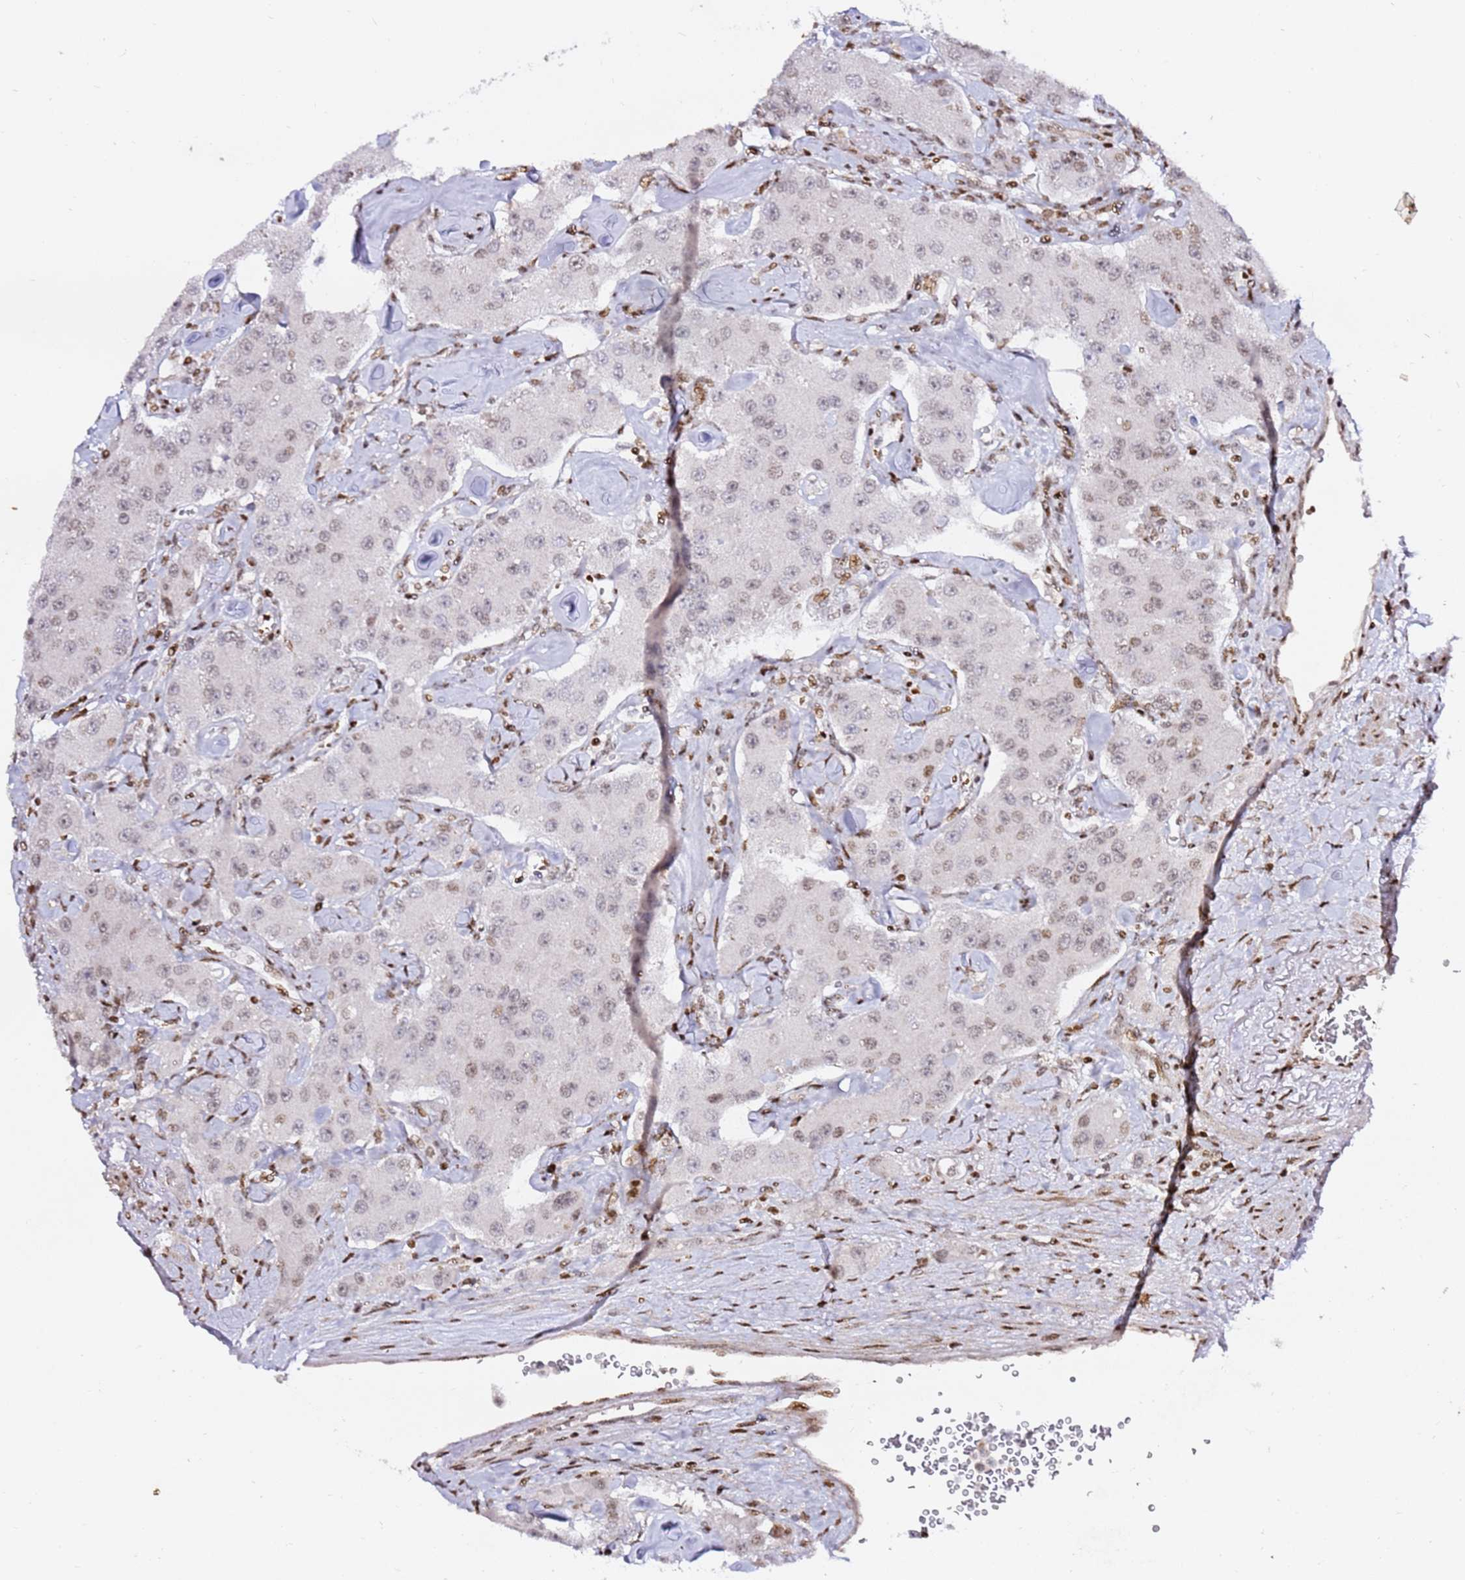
{"staining": {"intensity": "weak", "quantity": "<25%", "location": "nuclear"}, "tissue": "carcinoid", "cell_type": "Tumor cells", "image_type": "cancer", "snomed": [{"axis": "morphology", "description": "Carcinoid, malignant, NOS"}, {"axis": "topography", "description": "Pancreas"}], "caption": "A high-resolution photomicrograph shows immunohistochemistry (IHC) staining of carcinoid, which demonstrates no significant staining in tumor cells.", "gene": "GBP2", "patient": {"sex": "male", "age": 41}}